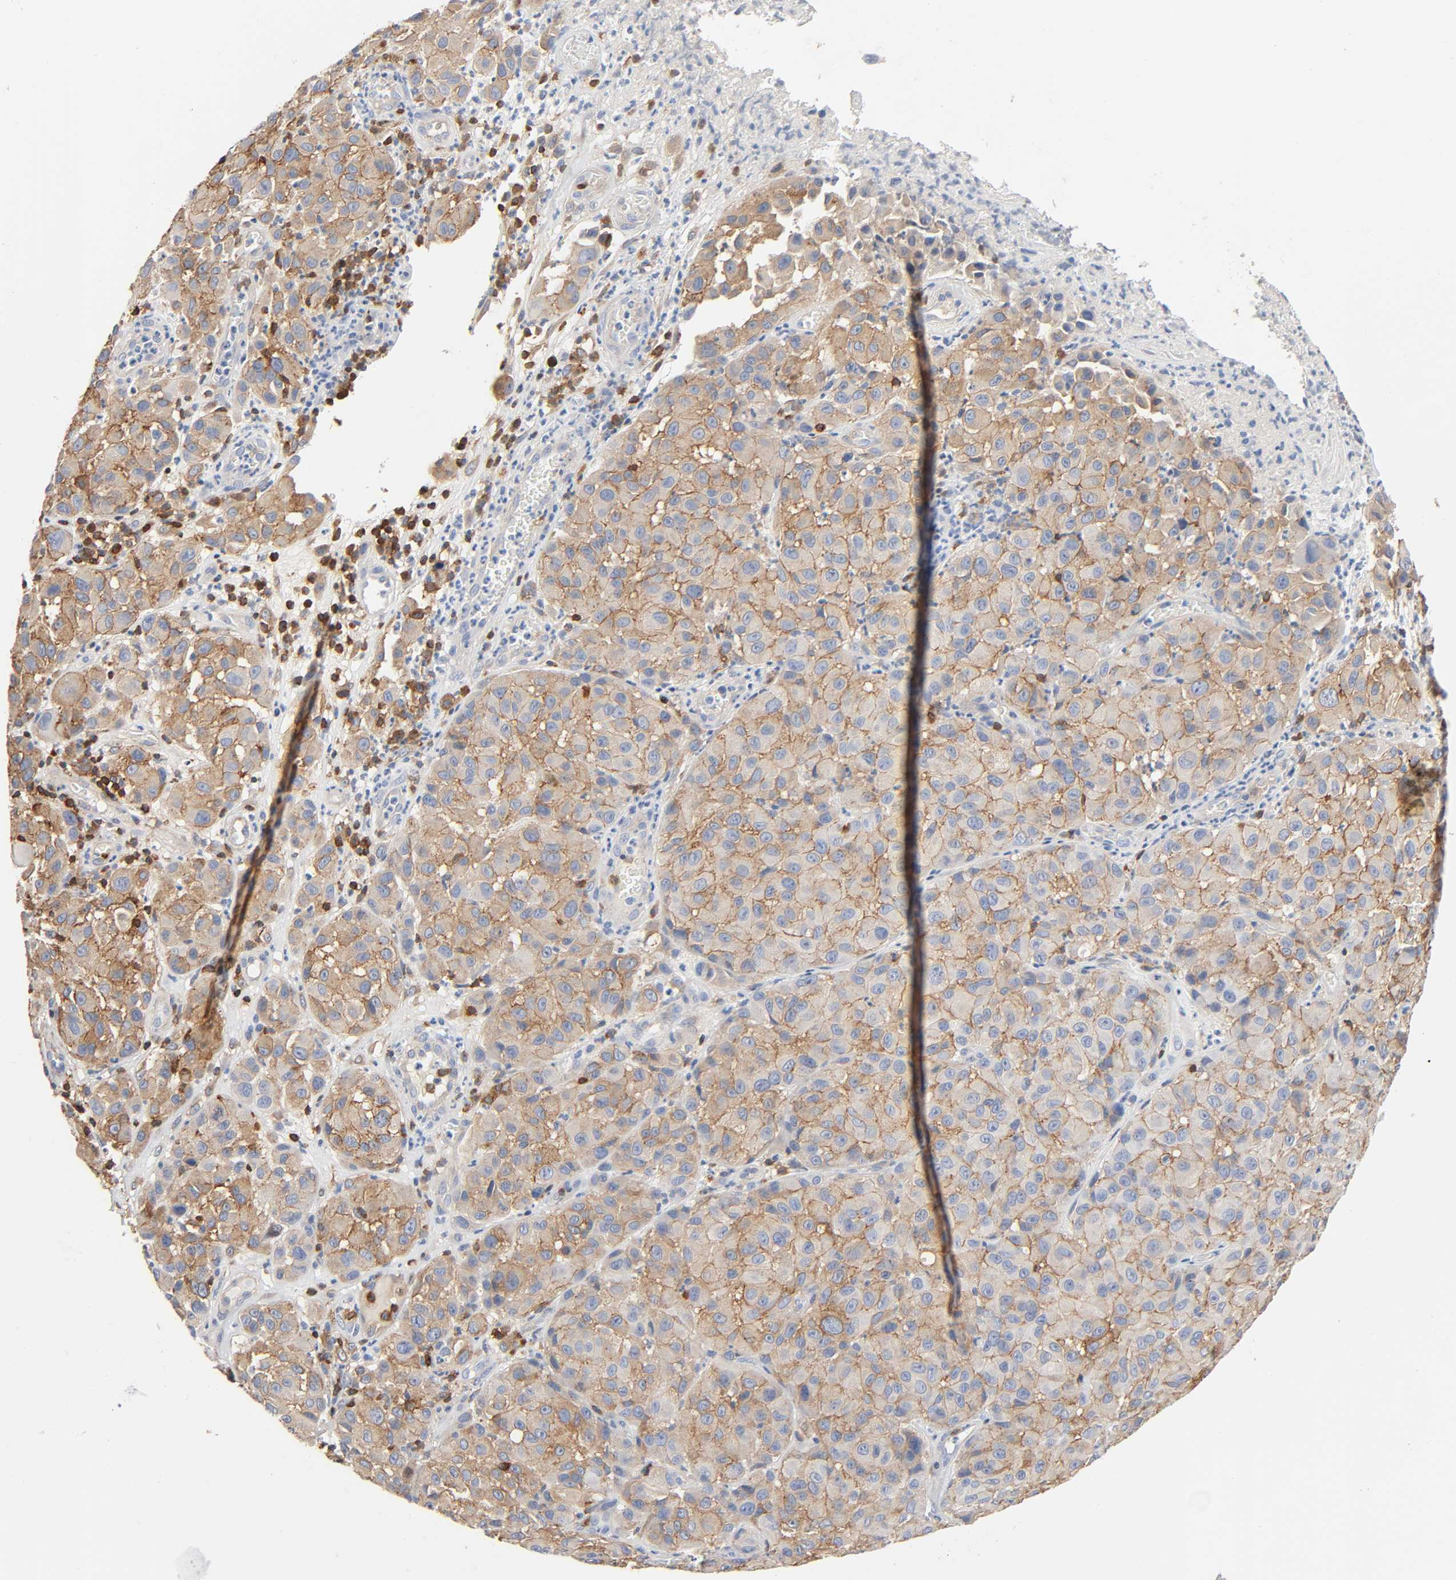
{"staining": {"intensity": "moderate", "quantity": ">75%", "location": "cytoplasmic/membranous"}, "tissue": "melanoma", "cell_type": "Tumor cells", "image_type": "cancer", "snomed": [{"axis": "morphology", "description": "Malignant melanoma, NOS"}, {"axis": "topography", "description": "Skin"}], "caption": "Human melanoma stained for a protein (brown) shows moderate cytoplasmic/membranous positive positivity in approximately >75% of tumor cells.", "gene": "BIN1", "patient": {"sex": "female", "age": 21}}